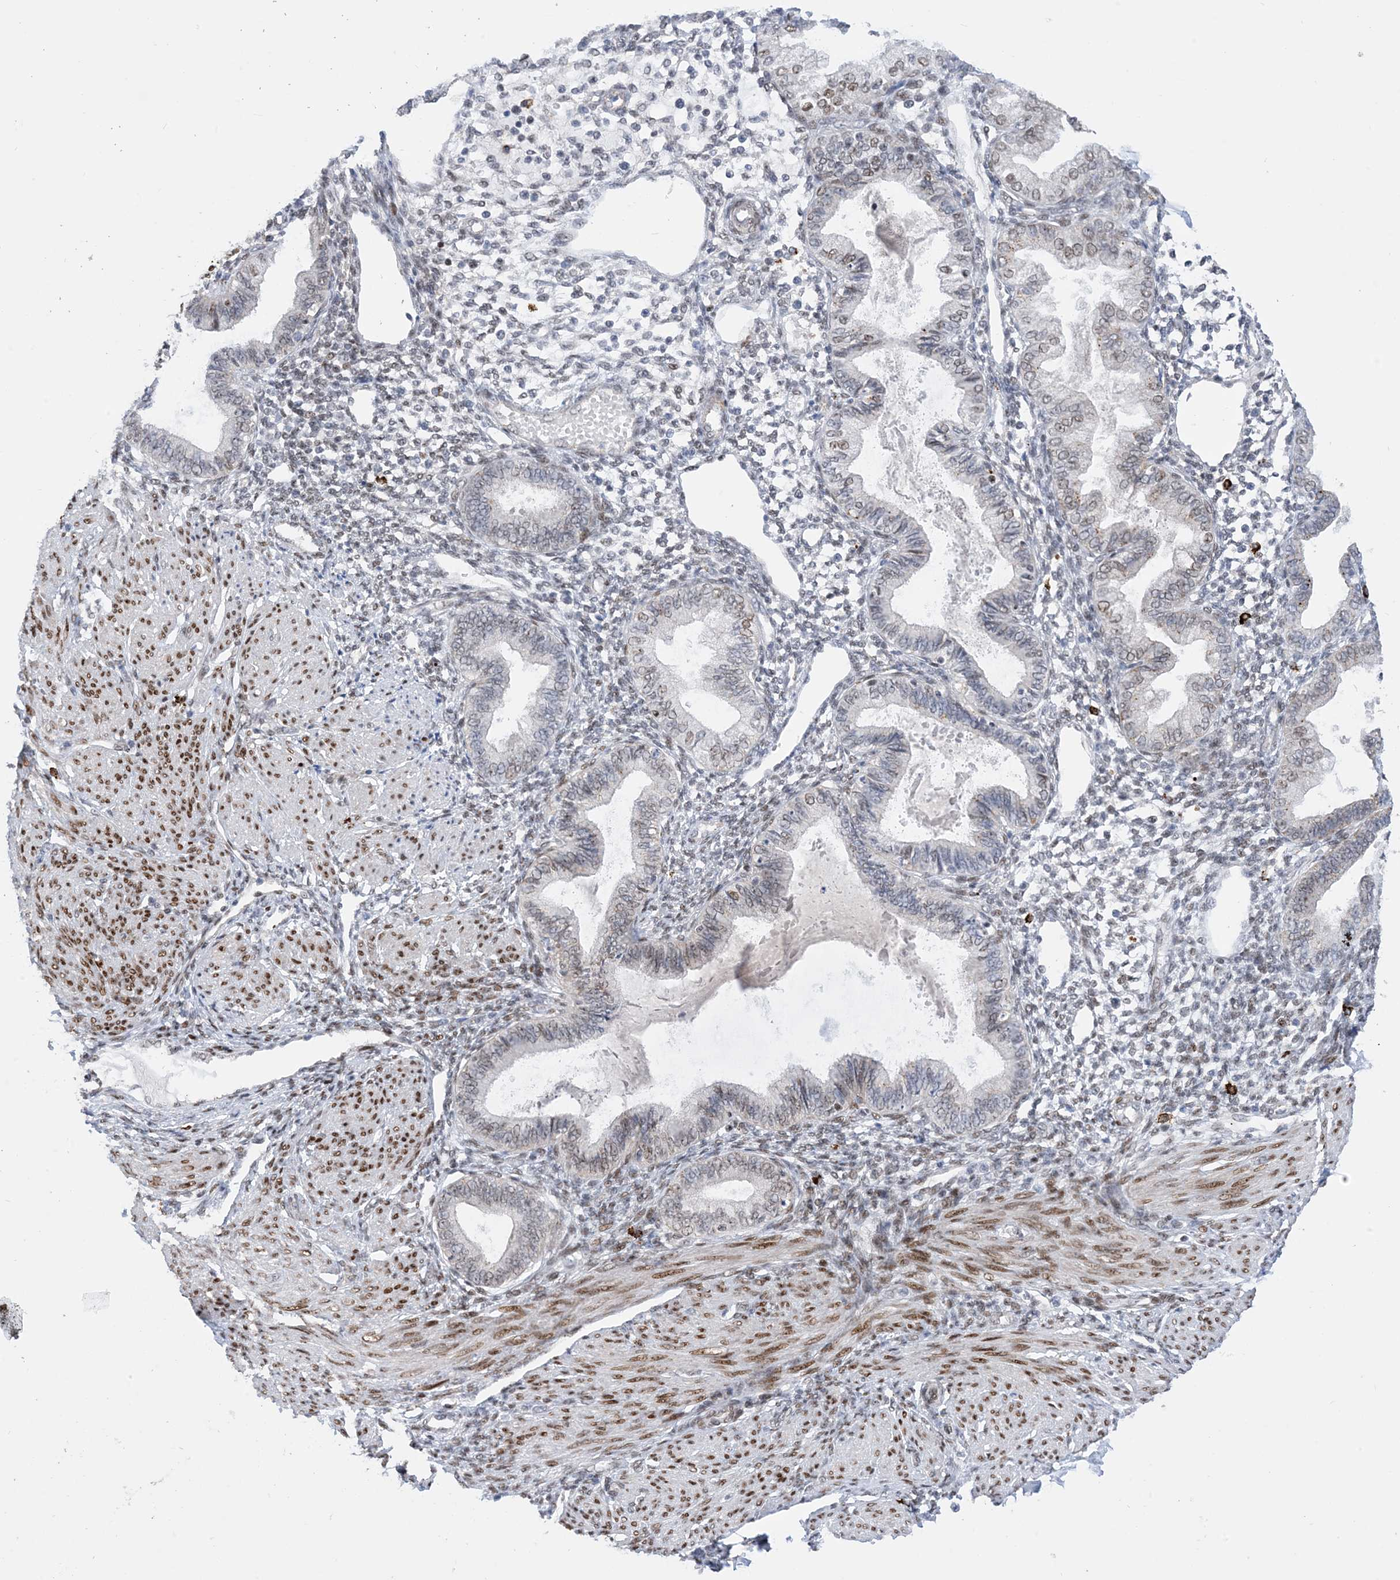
{"staining": {"intensity": "moderate", "quantity": "25%-75%", "location": "nuclear"}, "tissue": "endometrium", "cell_type": "Cells in endometrial stroma", "image_type": "normal", "snomed": [{"axis": "morphology", "description": "Normal tissue, NOS"}, {"axis": "topography", "description": "Endometrium"}], "caption": "Moderate nuclear positivity for a protein is appreciated in approximately 25%-75% of cells in endometrial stroma of normal endometrium using immunohistochemistry.", "gene": "TSPYL1", "patient": {"sex": "female", "age": 53}}